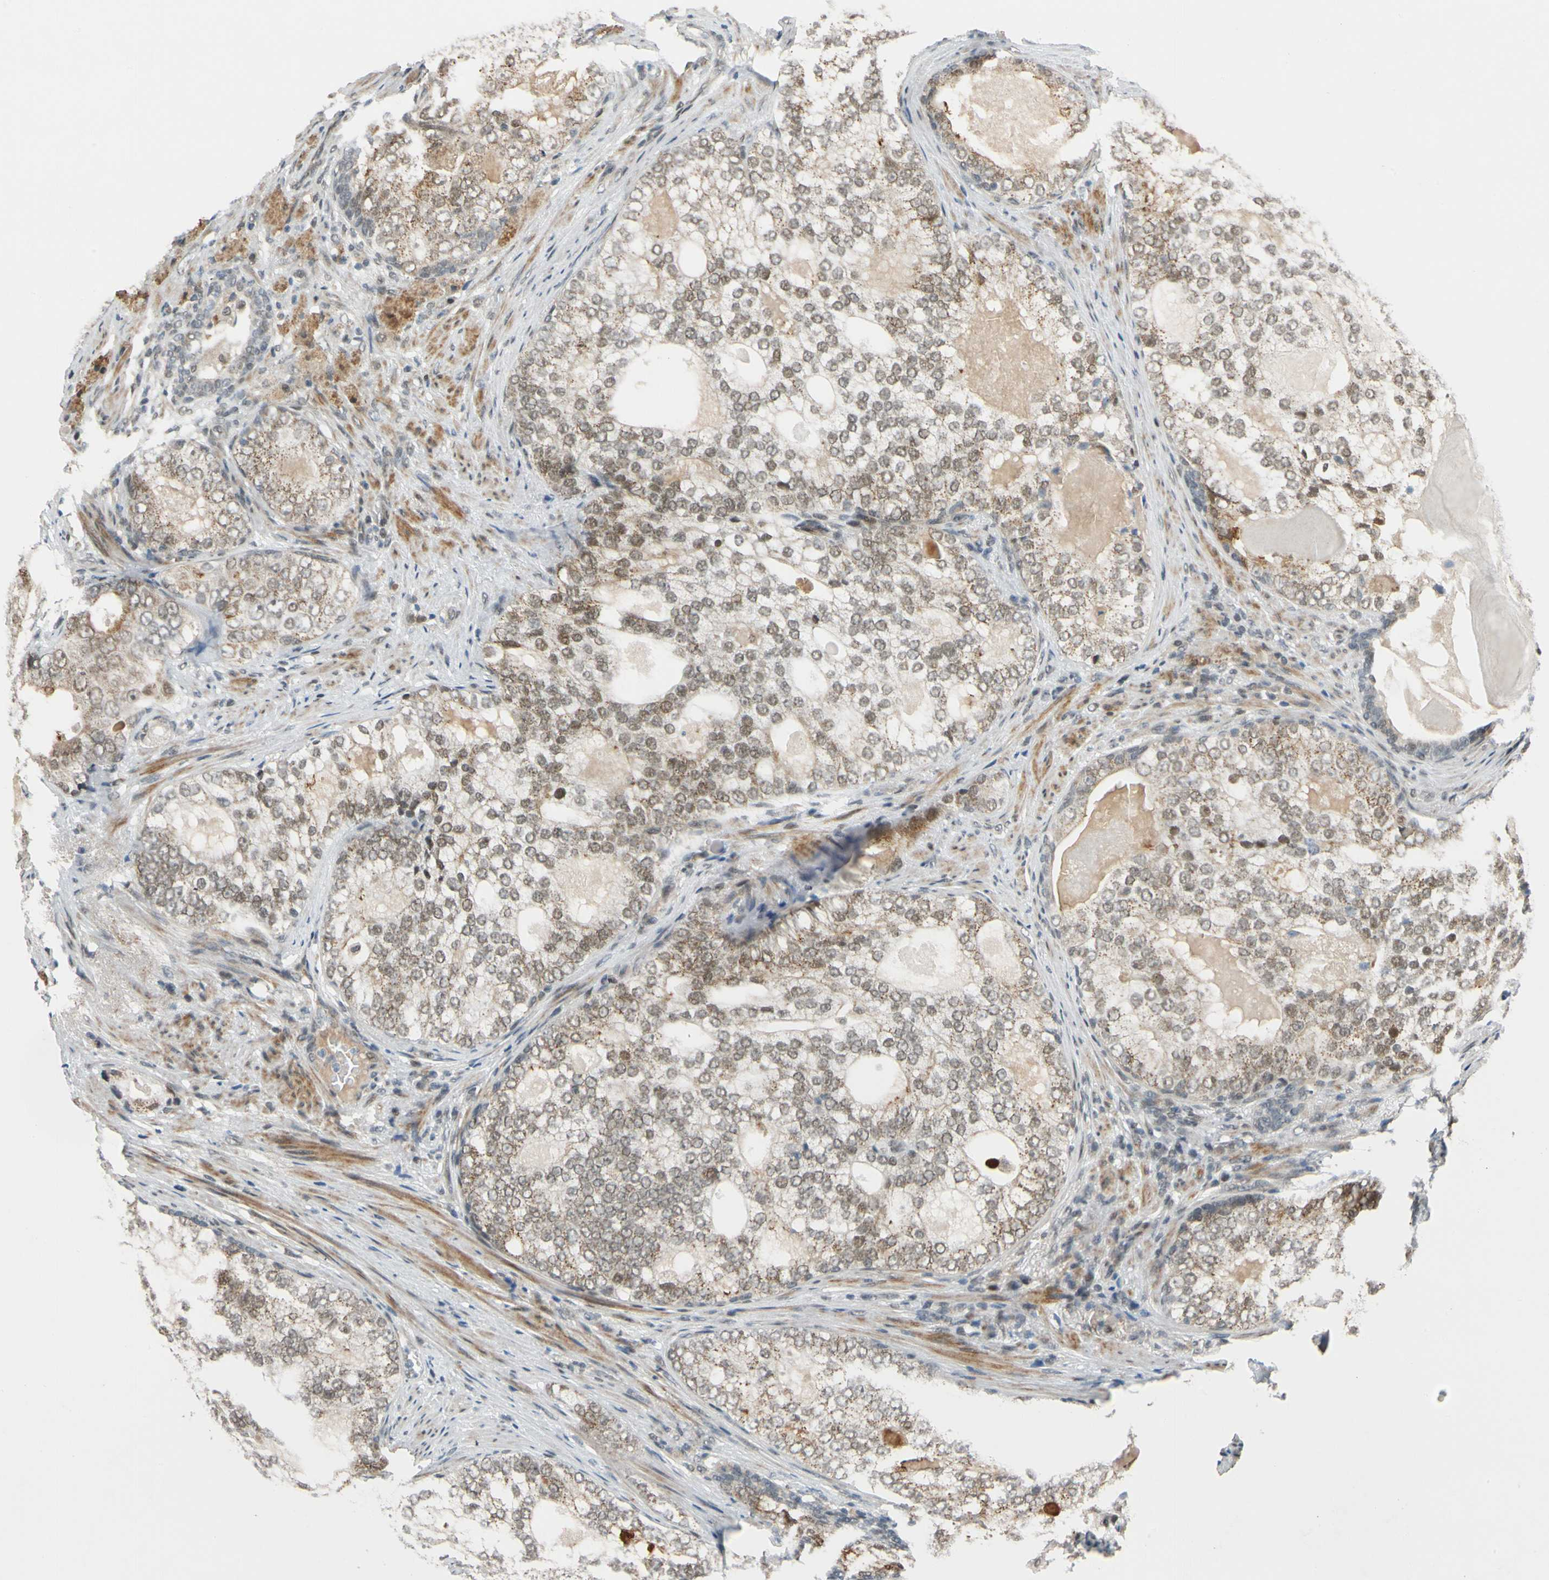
{"staining": {"intensity": "moderate", "quantity": "25%-75%", "location": "cytoplasmic/membranous,nuclear"}, "tissue": "prostate cancer", "cell_type": "Tumor cells", "image_type": "cancer", "snomed": [{"axis": "morphology", "description": "Adenocarcinoma, High grade"}, {"axis": "topography", "description": "Prostate"}], "caption": "IHC (DAB) staining of human prostate cancer reveals moderate cytoplasmic/membranous and nuclear protein staining in approximately 25%-75% of tumor cells. The staining was performed using DAB to visualize the protein expression in brown, while the nuclei were stained in blue with hematoxylin (Magnification: 20x).", "gene": "POGZ", "patient": {"sex": "male", "age": 66}}